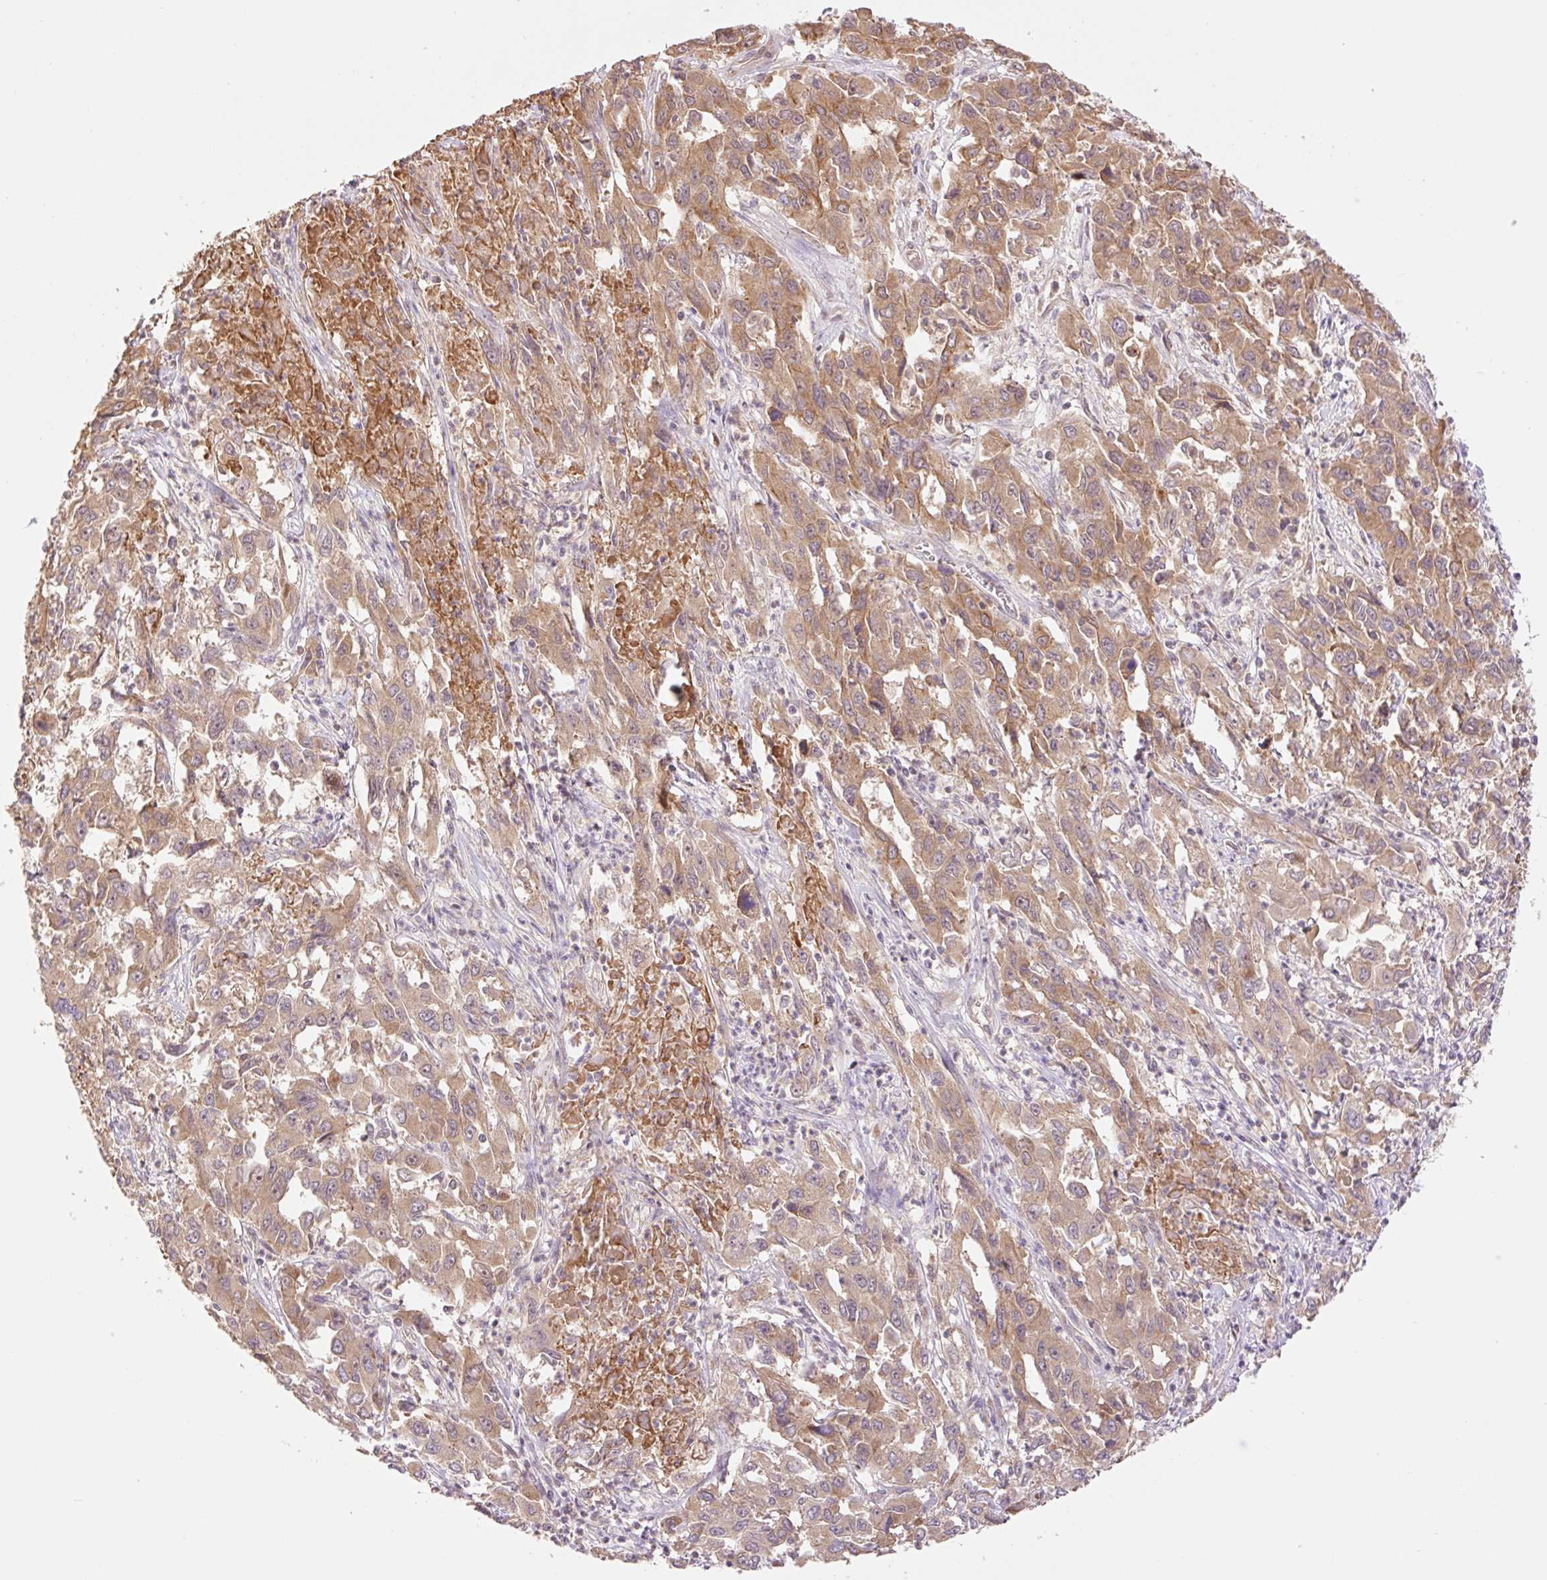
{"staining": {"intensity": "moderate", "quantity": ">75%", "location": "cytoplasmic/membranous"}, "tissue": "liver cancer", "cell_type": "Tumor cells", "image_type": "cancer", "snomed": [{"axis": "morphology", "description": "Carcinoma, Hepatocellular, NOS"}, {"axis": "topography", "description": "Liver"}], "caption": "About >75% of tumor cells in human liver hepatocellular carcinoma show moderate cytoplasmic/membranous protein expression as visualized by brown immunohistochemical staining.", "gene": "YJU2B", "patient": {"sex": "male", "age": 63}}